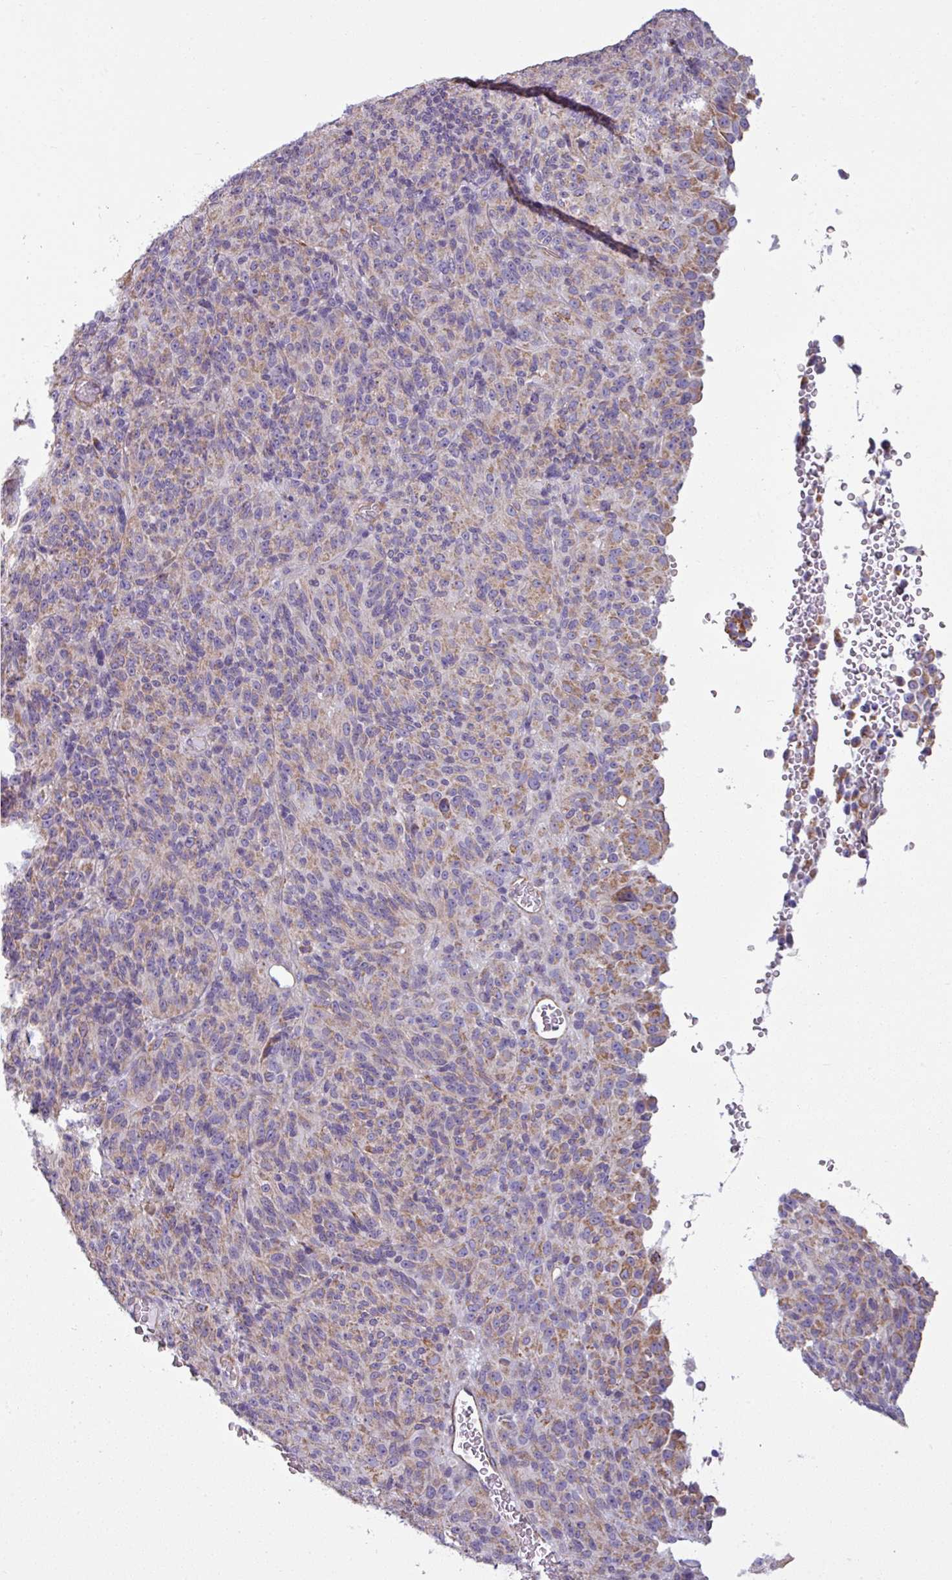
{"staining": {"intensity": "moderate", "quantity": "25%-75%", "location": "cytoplasmic/membranous"}, "tissue": "melanoma", "cell_type": "Tumor cells", "image_type": "cancer", "snomed": [{"axis": "morphology", "description": "Malignant melanoma, Metastatic site"}, {"axis": "topography", "description": "Brain"}], "caption": "This is an image of immunohistochemistry staining of melanoma, which shows moderate staining in the cytoplasmic/membranous of tumor cells.", "gene": "BTN2A2", "patient": {"sex": "female", "age": 56}}